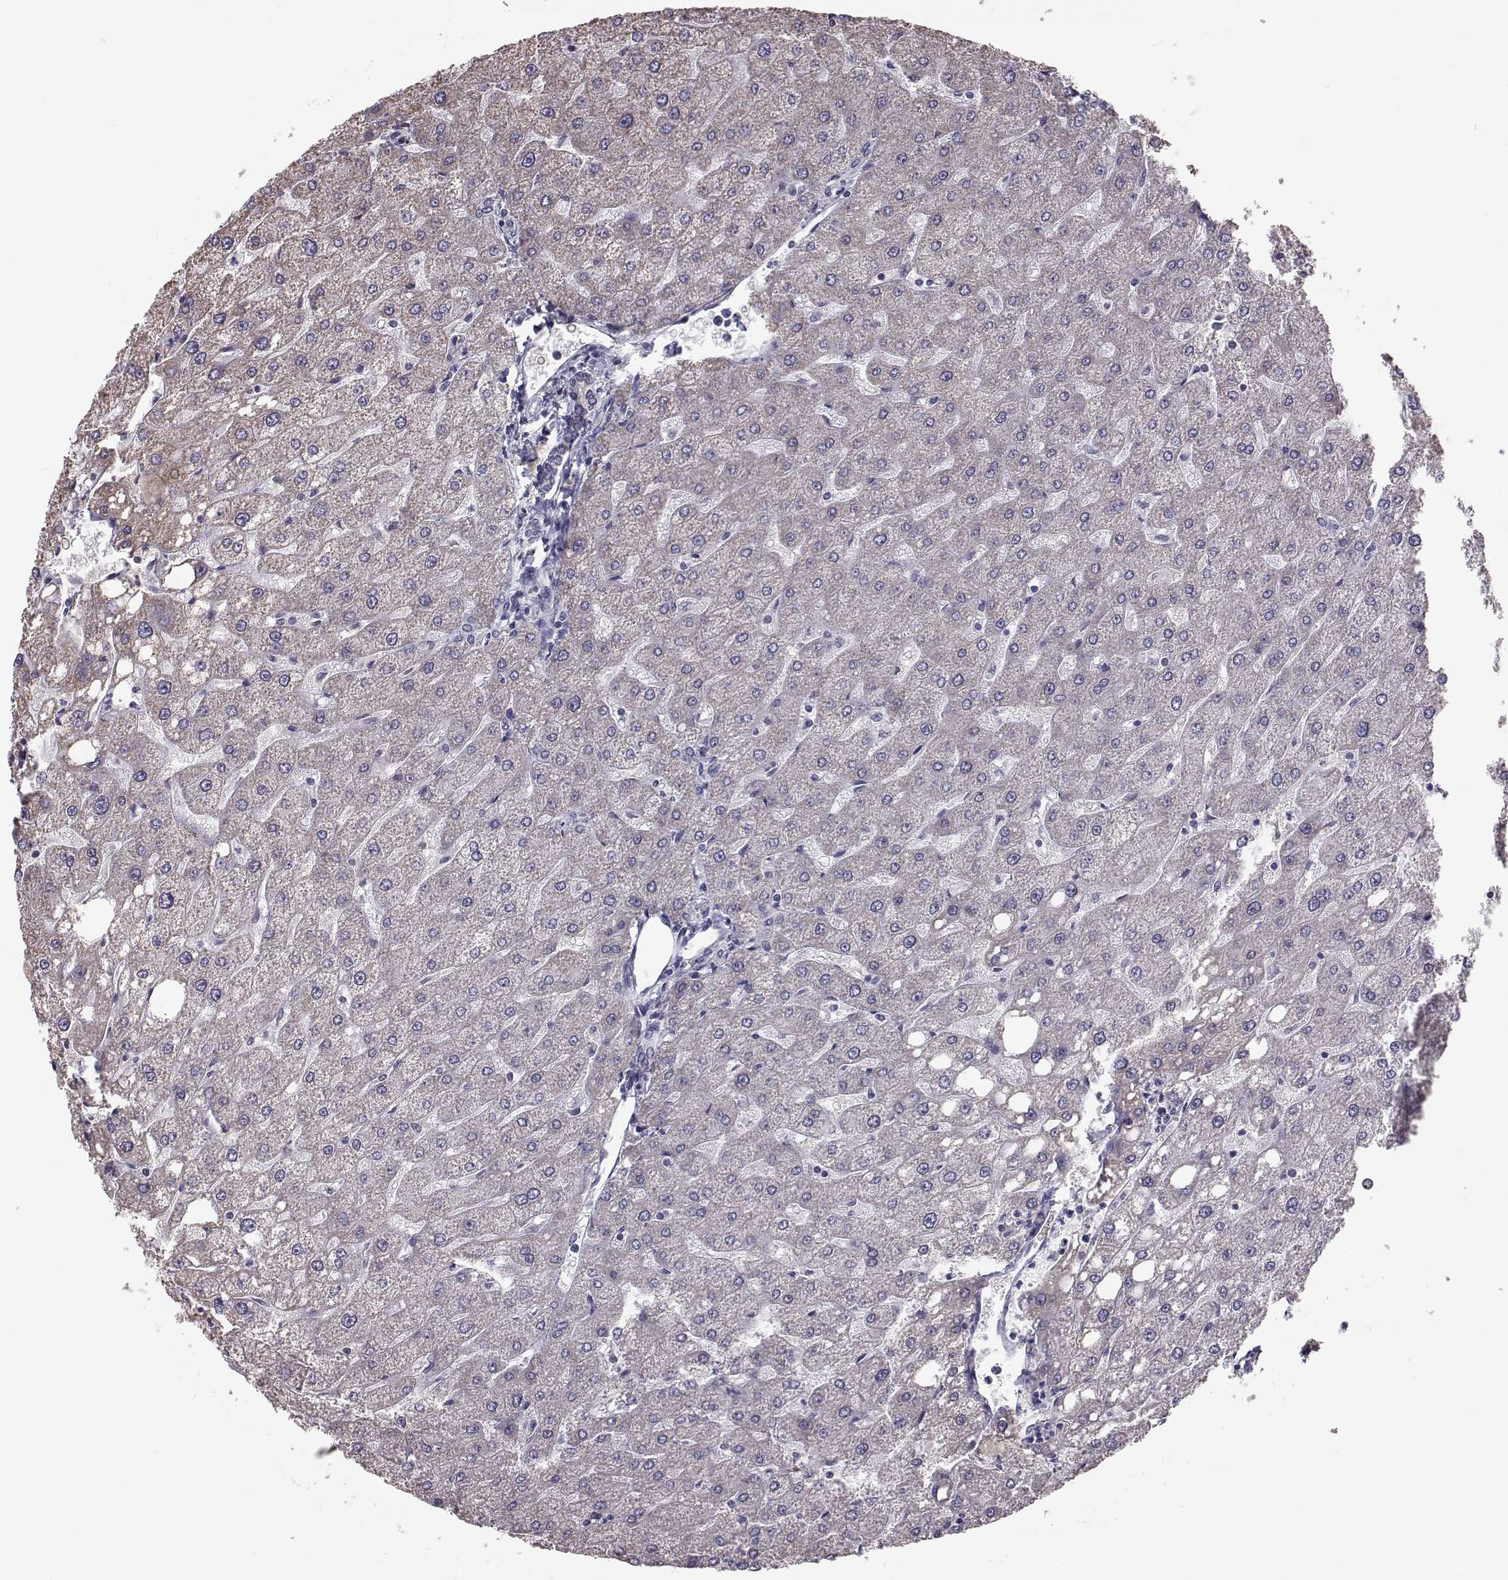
{"staining": {"intensity": "negative", "quantity": "none", "location": "none"}, "tissue": "liver", "cell_type": "Cholangiocytes", "image_type": "normal", "snomed": [{"axis": "morphology", "description": "Normal tissue, NOS"}, {"axis": "topography", "description": "Liver"}], "caption": "IHC photomicrograph of normal human liver stained for a protein (brown), which displays no expression in cholangiocytes.", "gene": "ALDH3A1", "patient": {"sex": "male", "age": 67}}